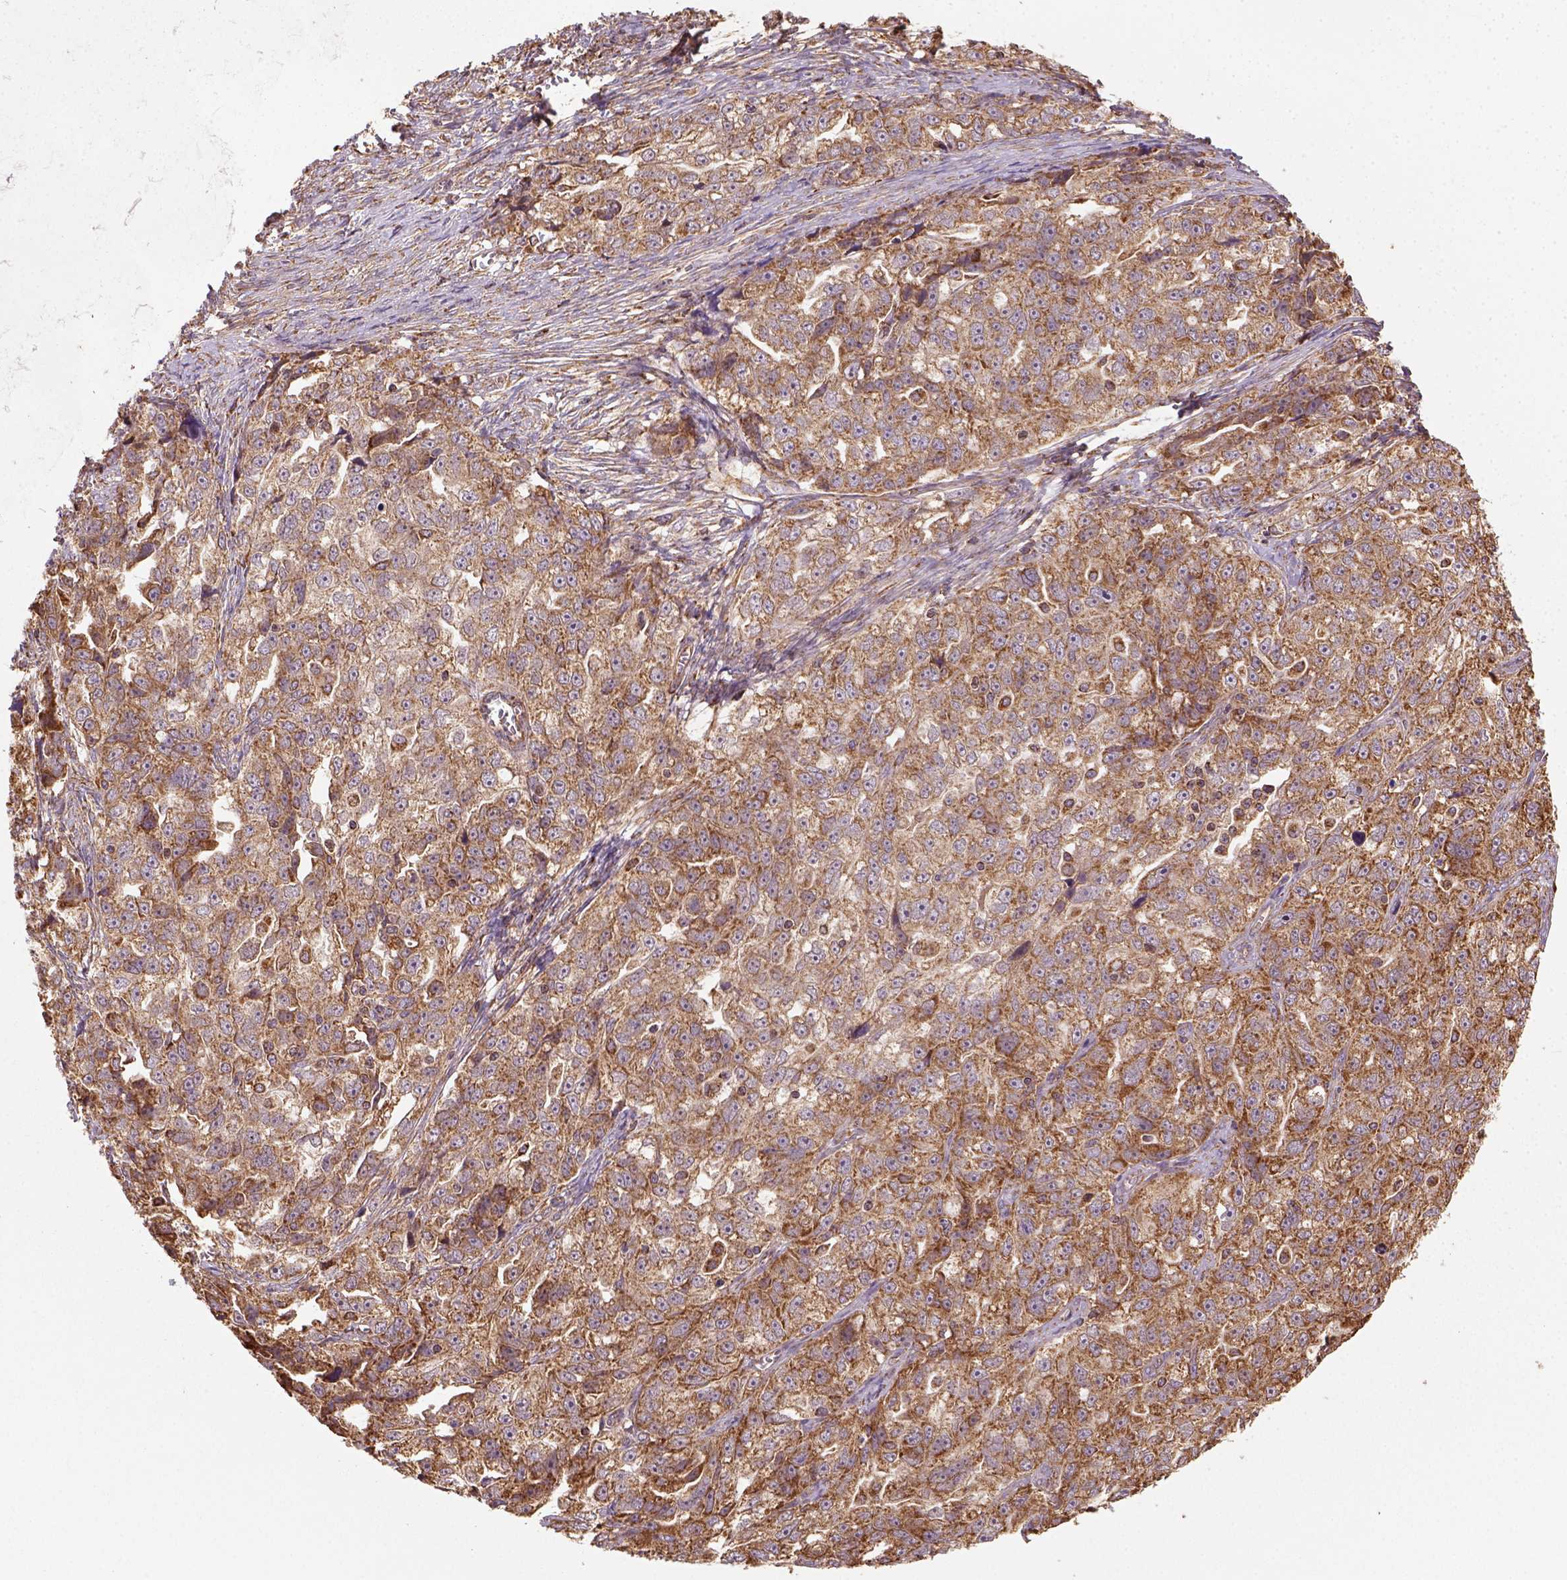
{"staining": {"intensity": "moderate", "quantity": ">75%", "location": "cytoplasmic/membranous"}, "tissue": "ovarian cancer", "cell_type": "Tumor cells", "image_type": "cancer", "snomed": [{"axis": "morphology", "description": "Cystadenocarcinoma, serous, NOS"}, {"axis": "topography", "description": "Ovary"}], "caption": "Tumor cells reveal medium levels of moderate cytoplasmic/membranous positivity in about >75% of cells in human serous cystadenocarcinoma (ovarian). (Stains: DAB (3,3'-diaminobenzidine) in brown, nuclei in blue, Microscopy: brightfield microscopy at high magnification).", "gene": "MAPK8IP3", "patient": {"sex": "female", "age": 51}}